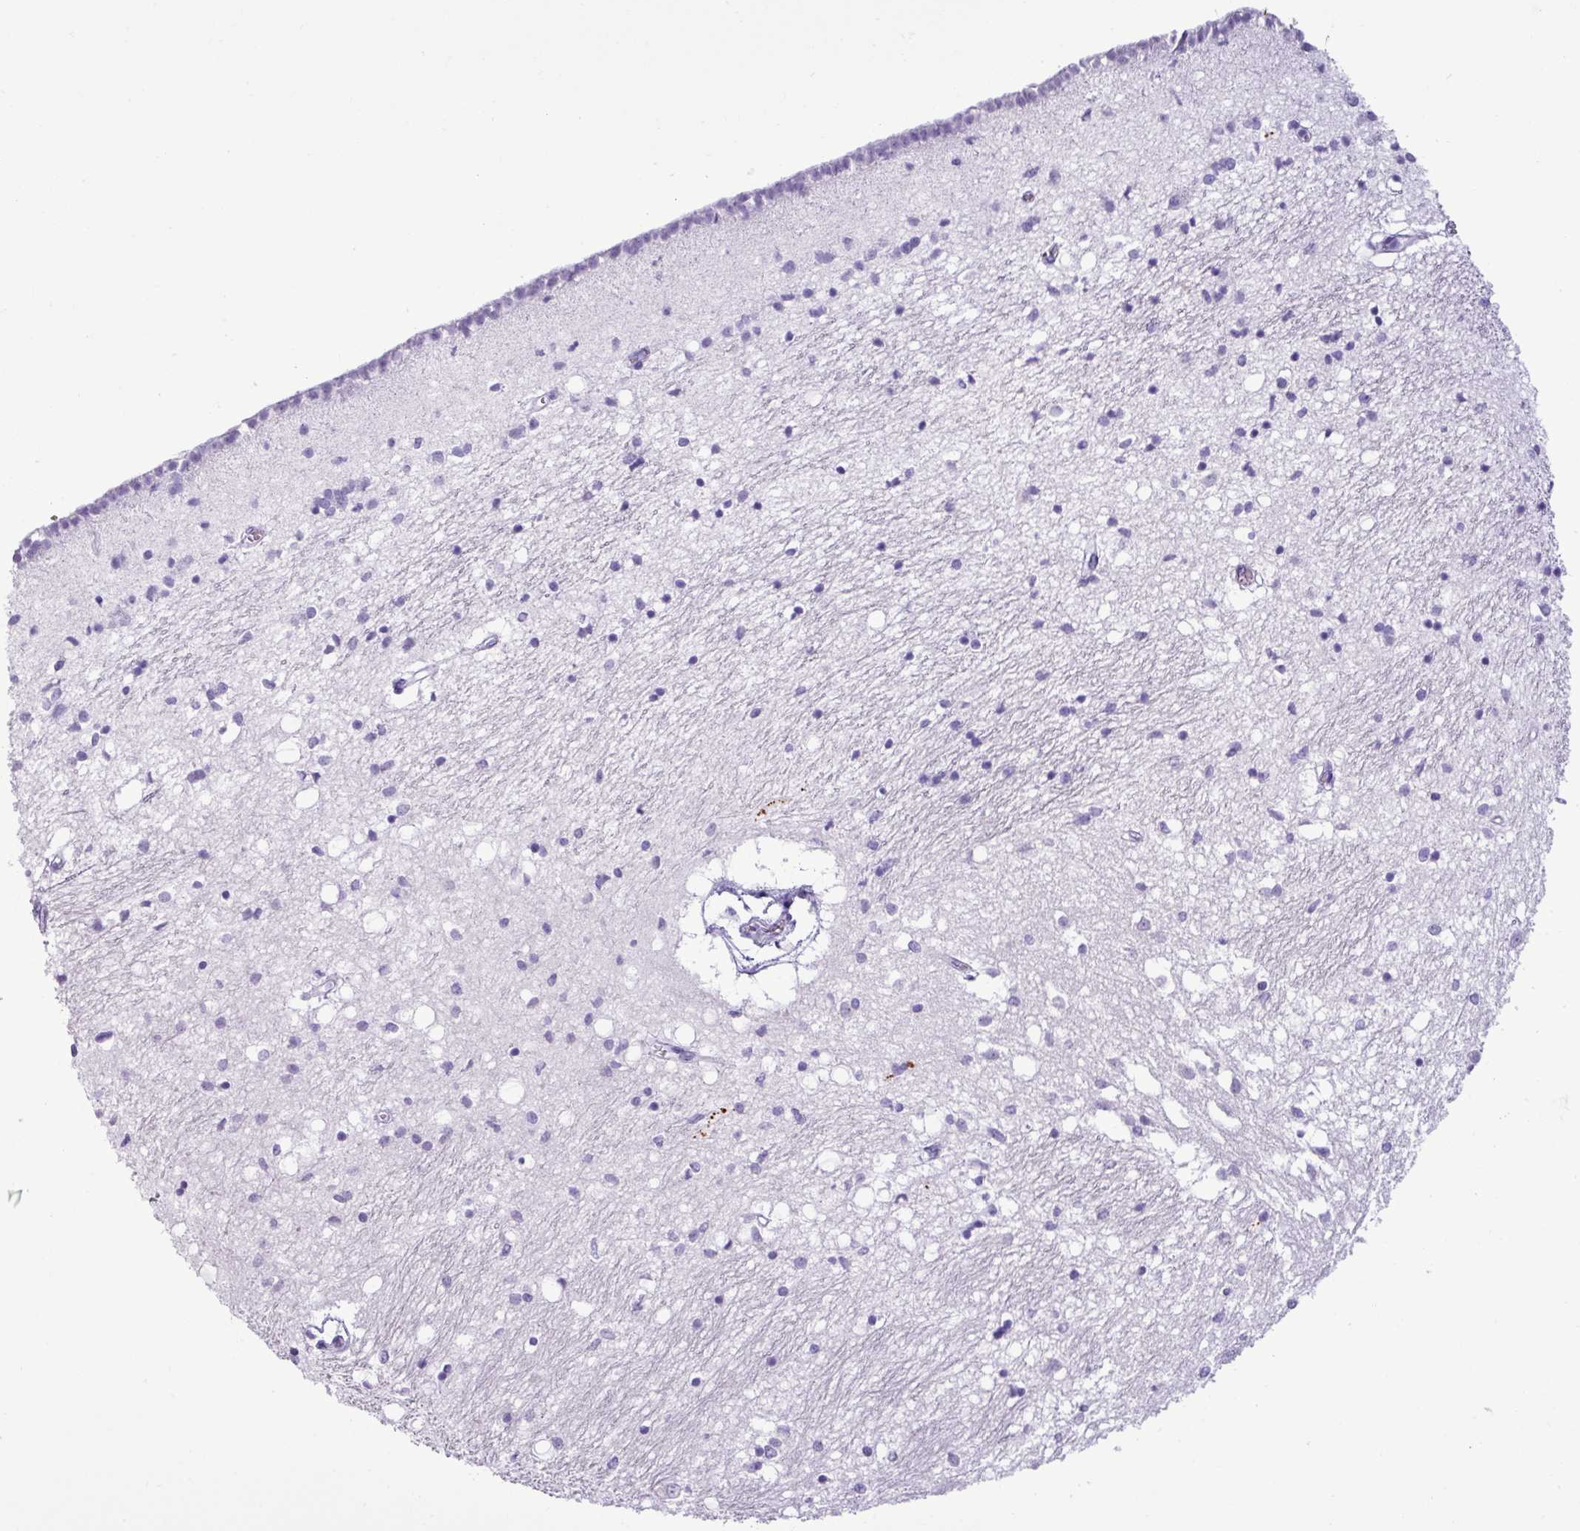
{"staining": {"intensity": "negative", "quantity": "none", "location": "none"}, "tissue": "caudate", "cell_type": "Glial cells", "image_type": "normal", "snomed": [{"axis": "morphology", "description": "Normal tissue, NOS"}, {"axis": "topography", "description": "Lateral ventricle wall"}], "caption": "IHC histopathology image of benign human caudate stained for a protein (brown), which demonstrates no expression in glial cells.", "gene": "ZSCAN5A", "patient": {"sex": "male", "age": 70}}